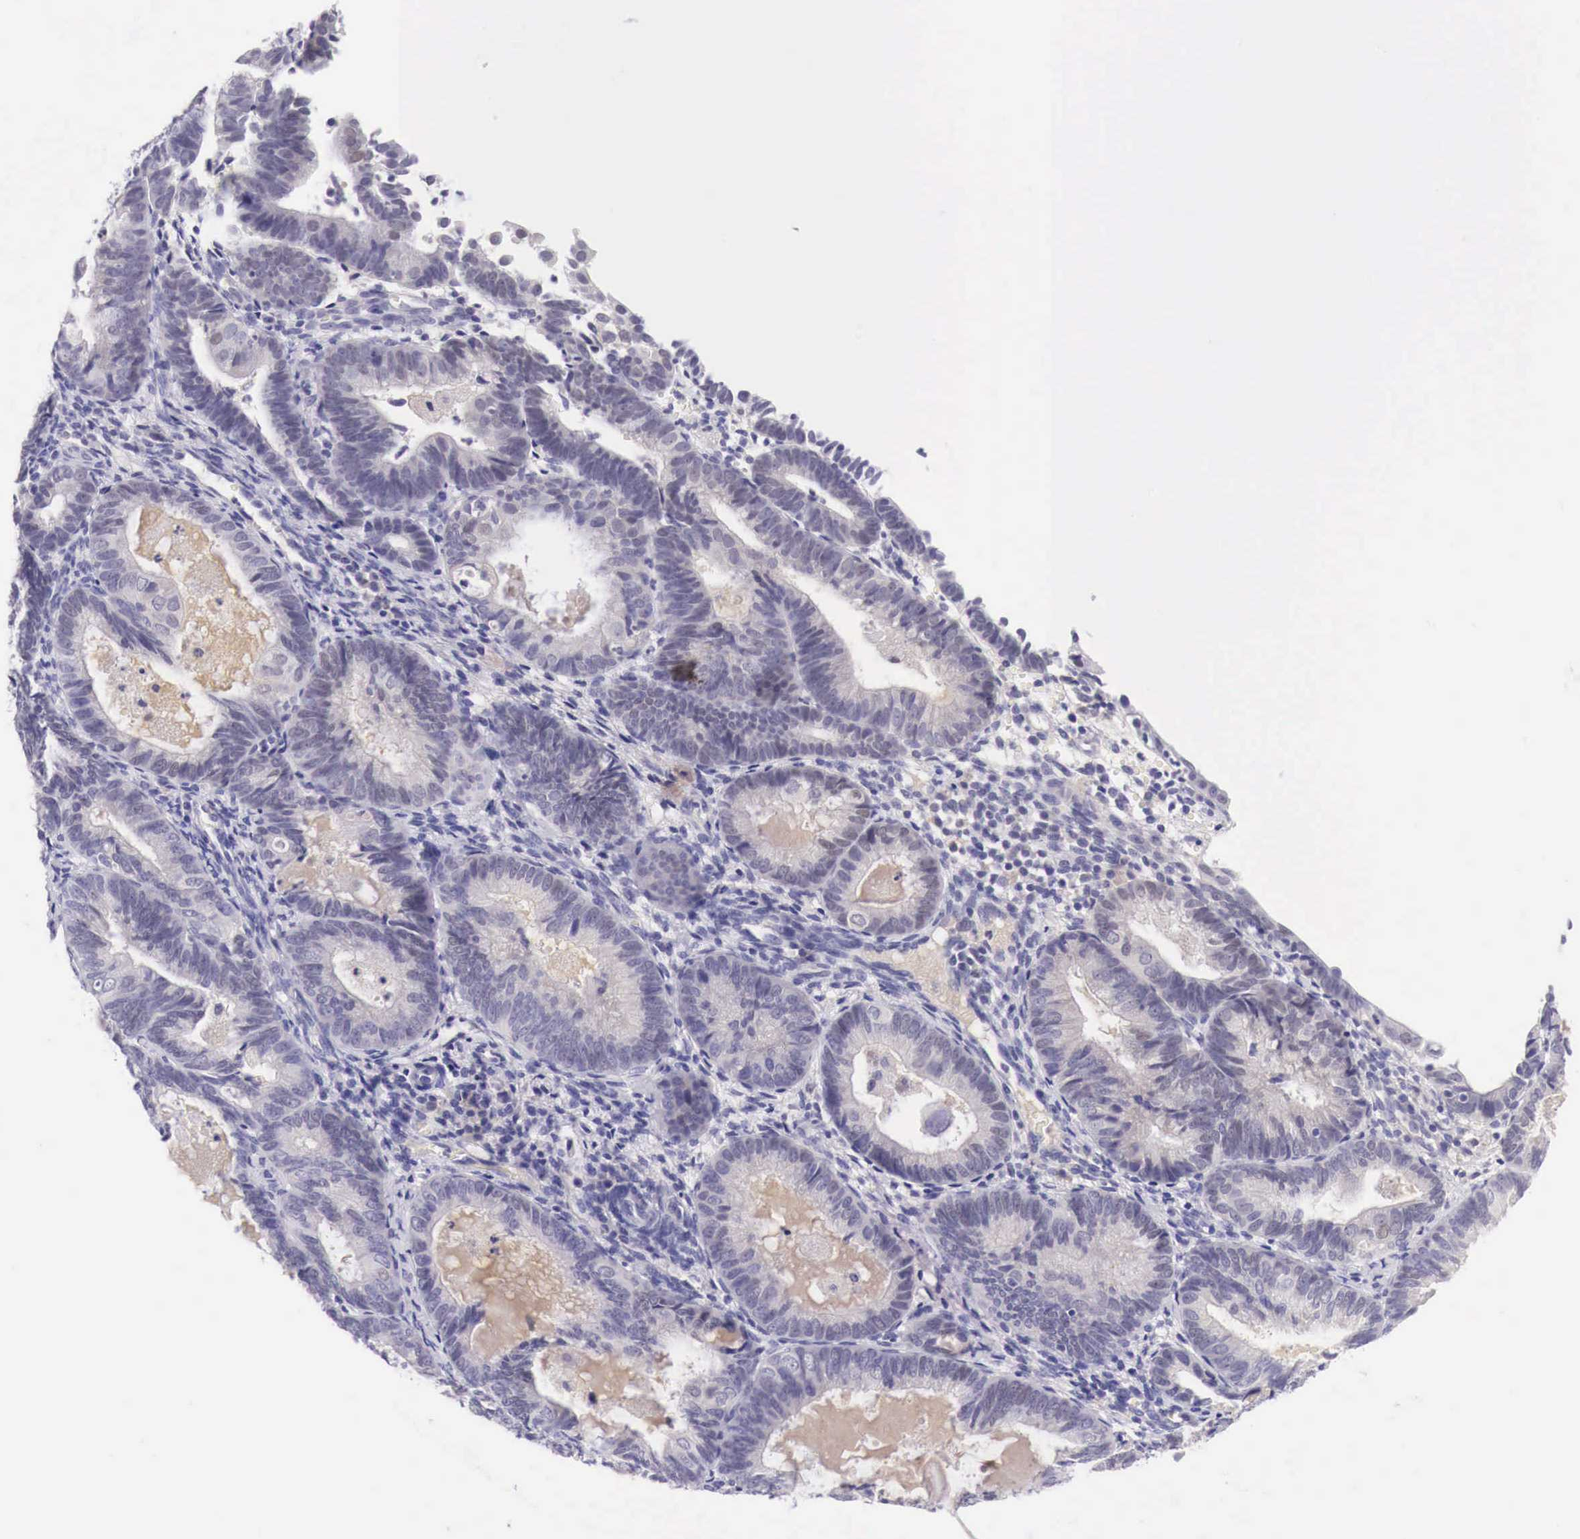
{"staining": {"intensity": "negative", "quantity": "none", "location": "none"}, "tissue": "endometrial cancer", "cell_type": "Tumor cells", "image_type": "cancer", "snomed": [{"axis": "morphology", "description": "Adenocarcinoma, NOS"}, {"axis": "topography", "description": "Endometrium"}], "caption": "This is a photomicrograph of immunohistochemistry staining of endometrial cancer, which shows no staining in tumor cells.", "gene": "BCL6", "patient": {"sex": "female", "age": 63}}